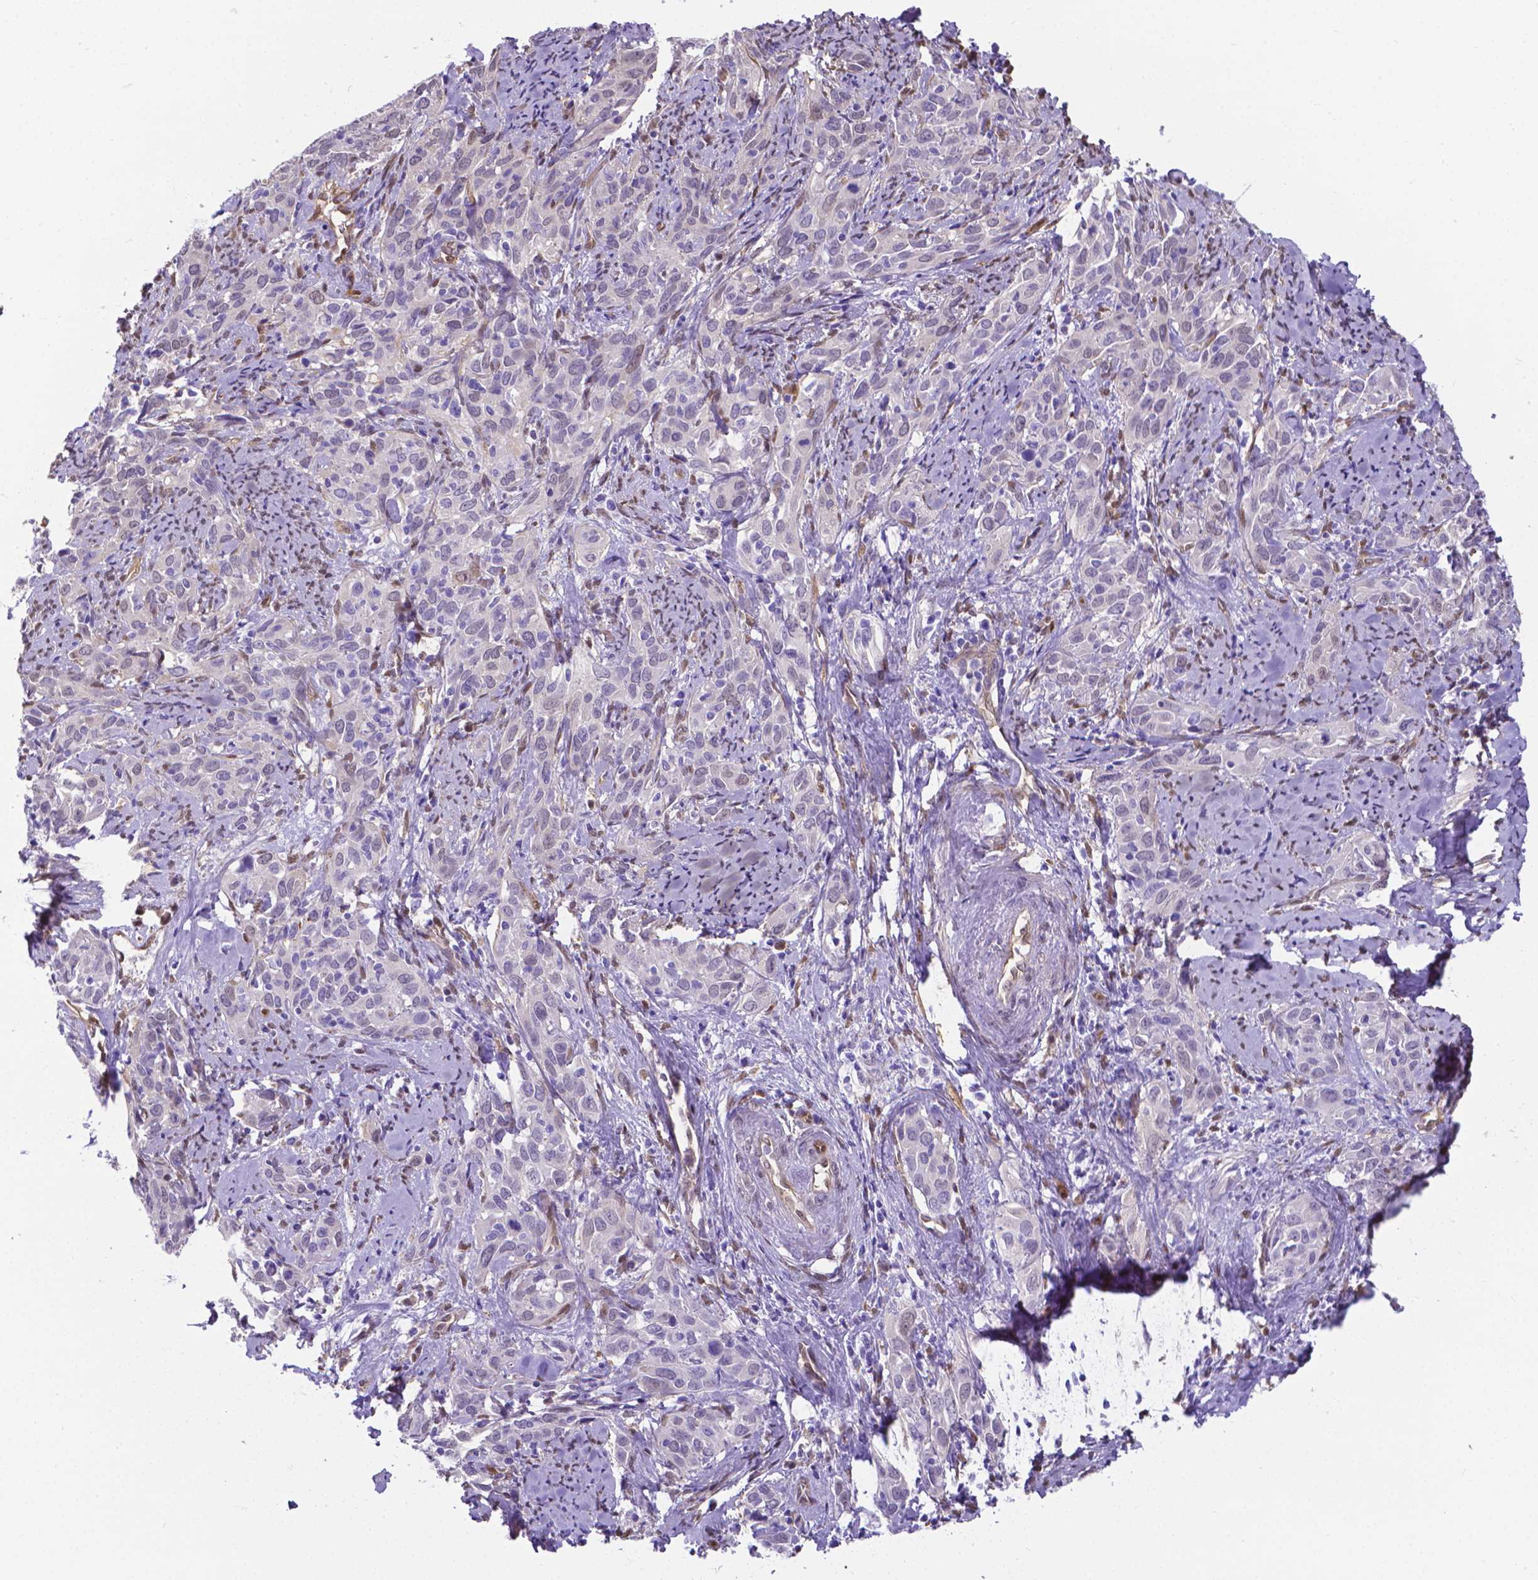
{"staining": {"intensity": "negative", "quantity": "none", "location": "none"}, "tissue": "cervical cancer", "cell_type": "Tumor cells", "image_type": "cancer", "snomed": [{"axis": "morphology", "description": "Squamous cell carcinoma, NOS"}, {"axis": "topography", "description": "Cervix"}], "caption": "IHC of cervical squamous cell carcinoma shows no expression in tumor cells. (DAB (3,3'-diaminobenzidine) immunohistochemistry with hematoxylin counter stain).", "gene": "CLIC4", "patient": {"sex": "female", "age": 51}}